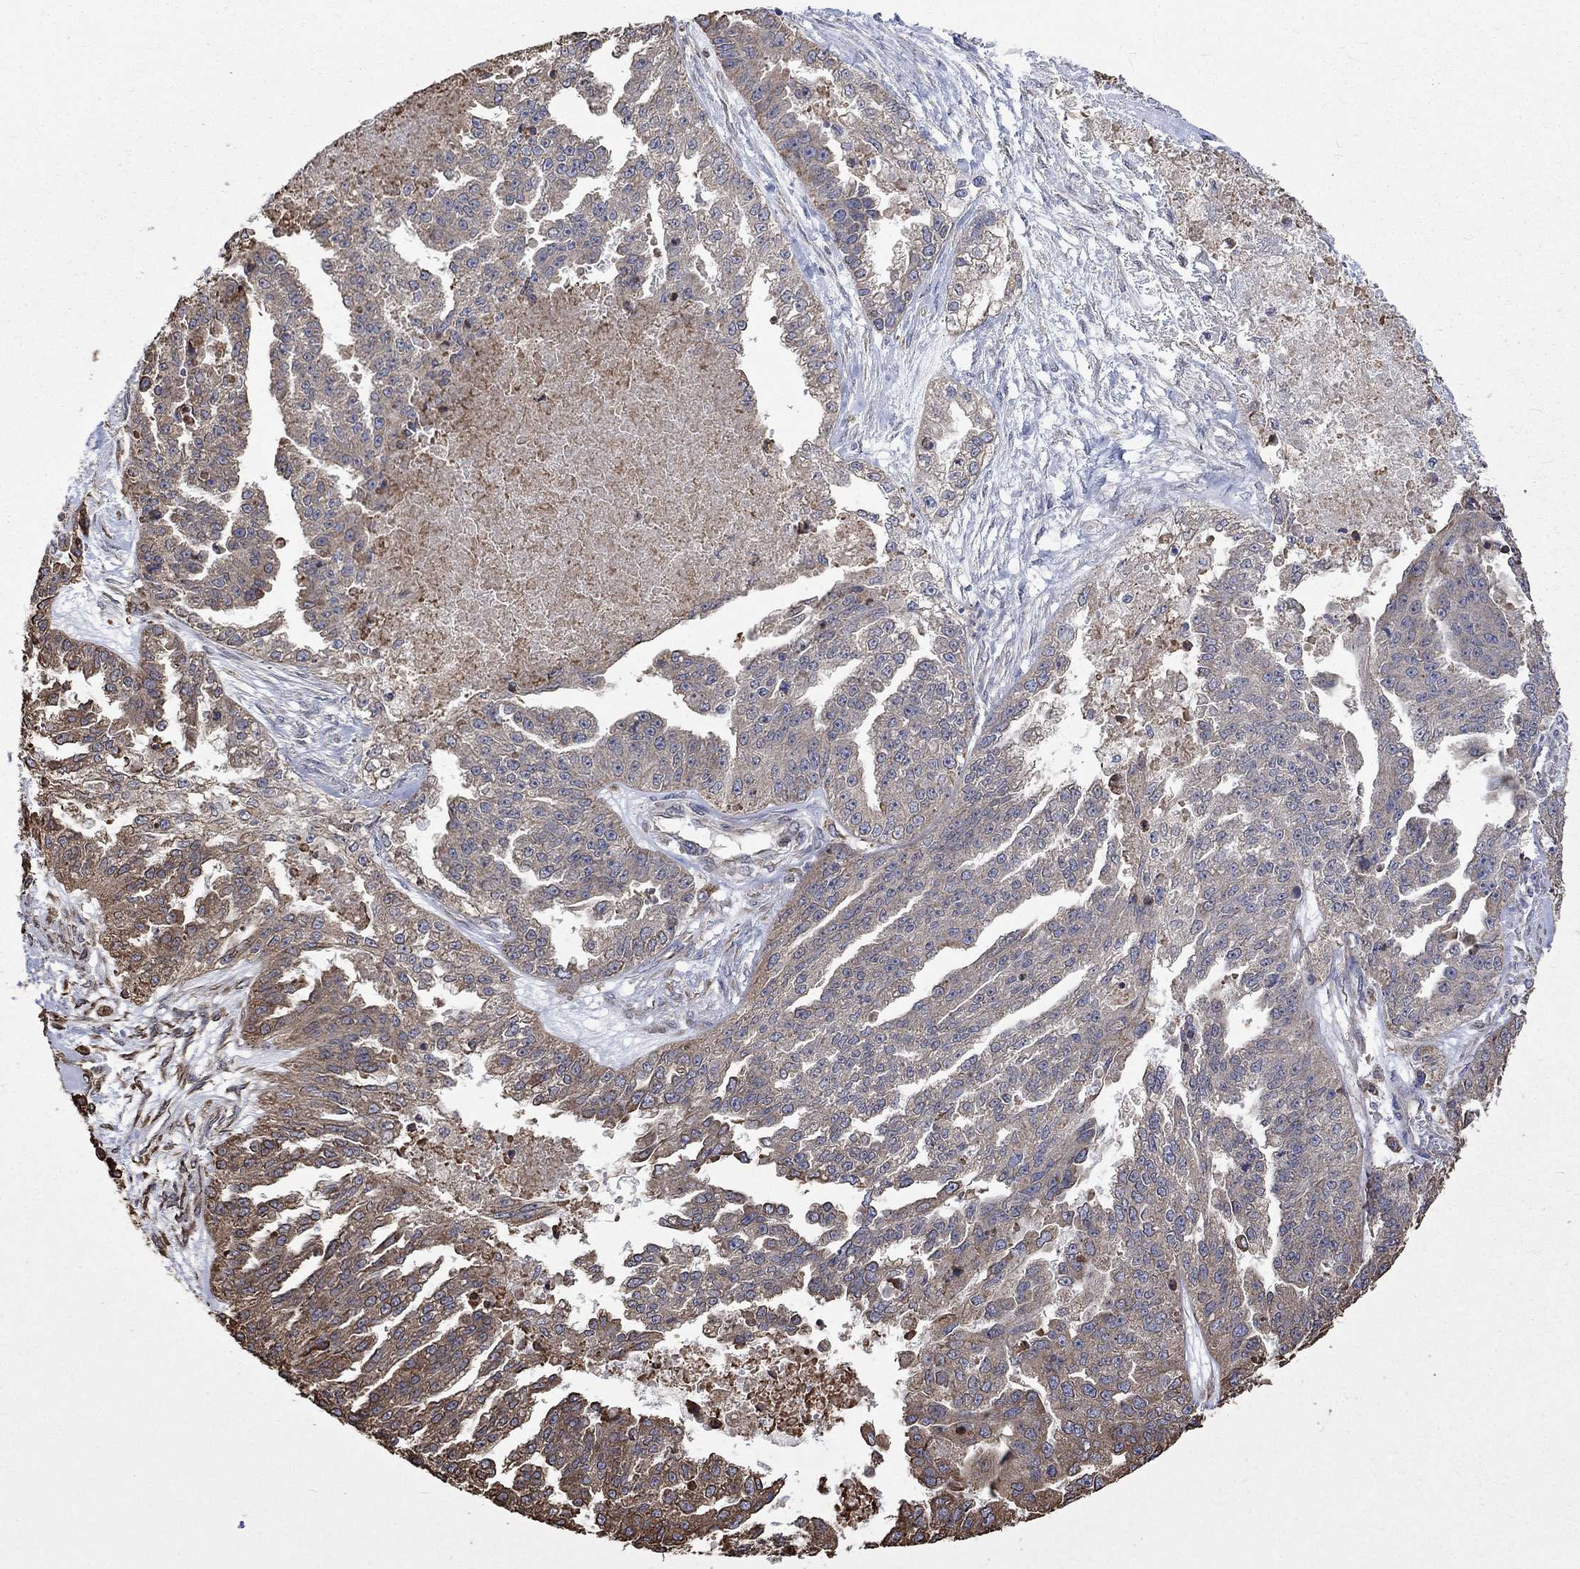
{"staining": {"intensity": "weak", "quantity": "<25%", "location": "cytoplasmic/membranous"}, "tissue": "ovarian cancer", "cell_type": "Tumor cells", "image_type": "cancer", "snomed": [{"axis": "morphology", "description": "Cystadenocarcinoma, serous, NOS"}, {"axis": "topography", "description": "Ovary"}], "caption": "Immunohistochemical staining of human ovarian serous cystadenocarcinoma displays no significant expression in tumor cells. (Stains: DAB (3,3'-diaminobenzidine) IHC with hematoxylin counter stain, Microscopy: brightfield microscopy at high magnification).", "gene": "ESRRA", "patient": {"sex": "female", "age": 58}}